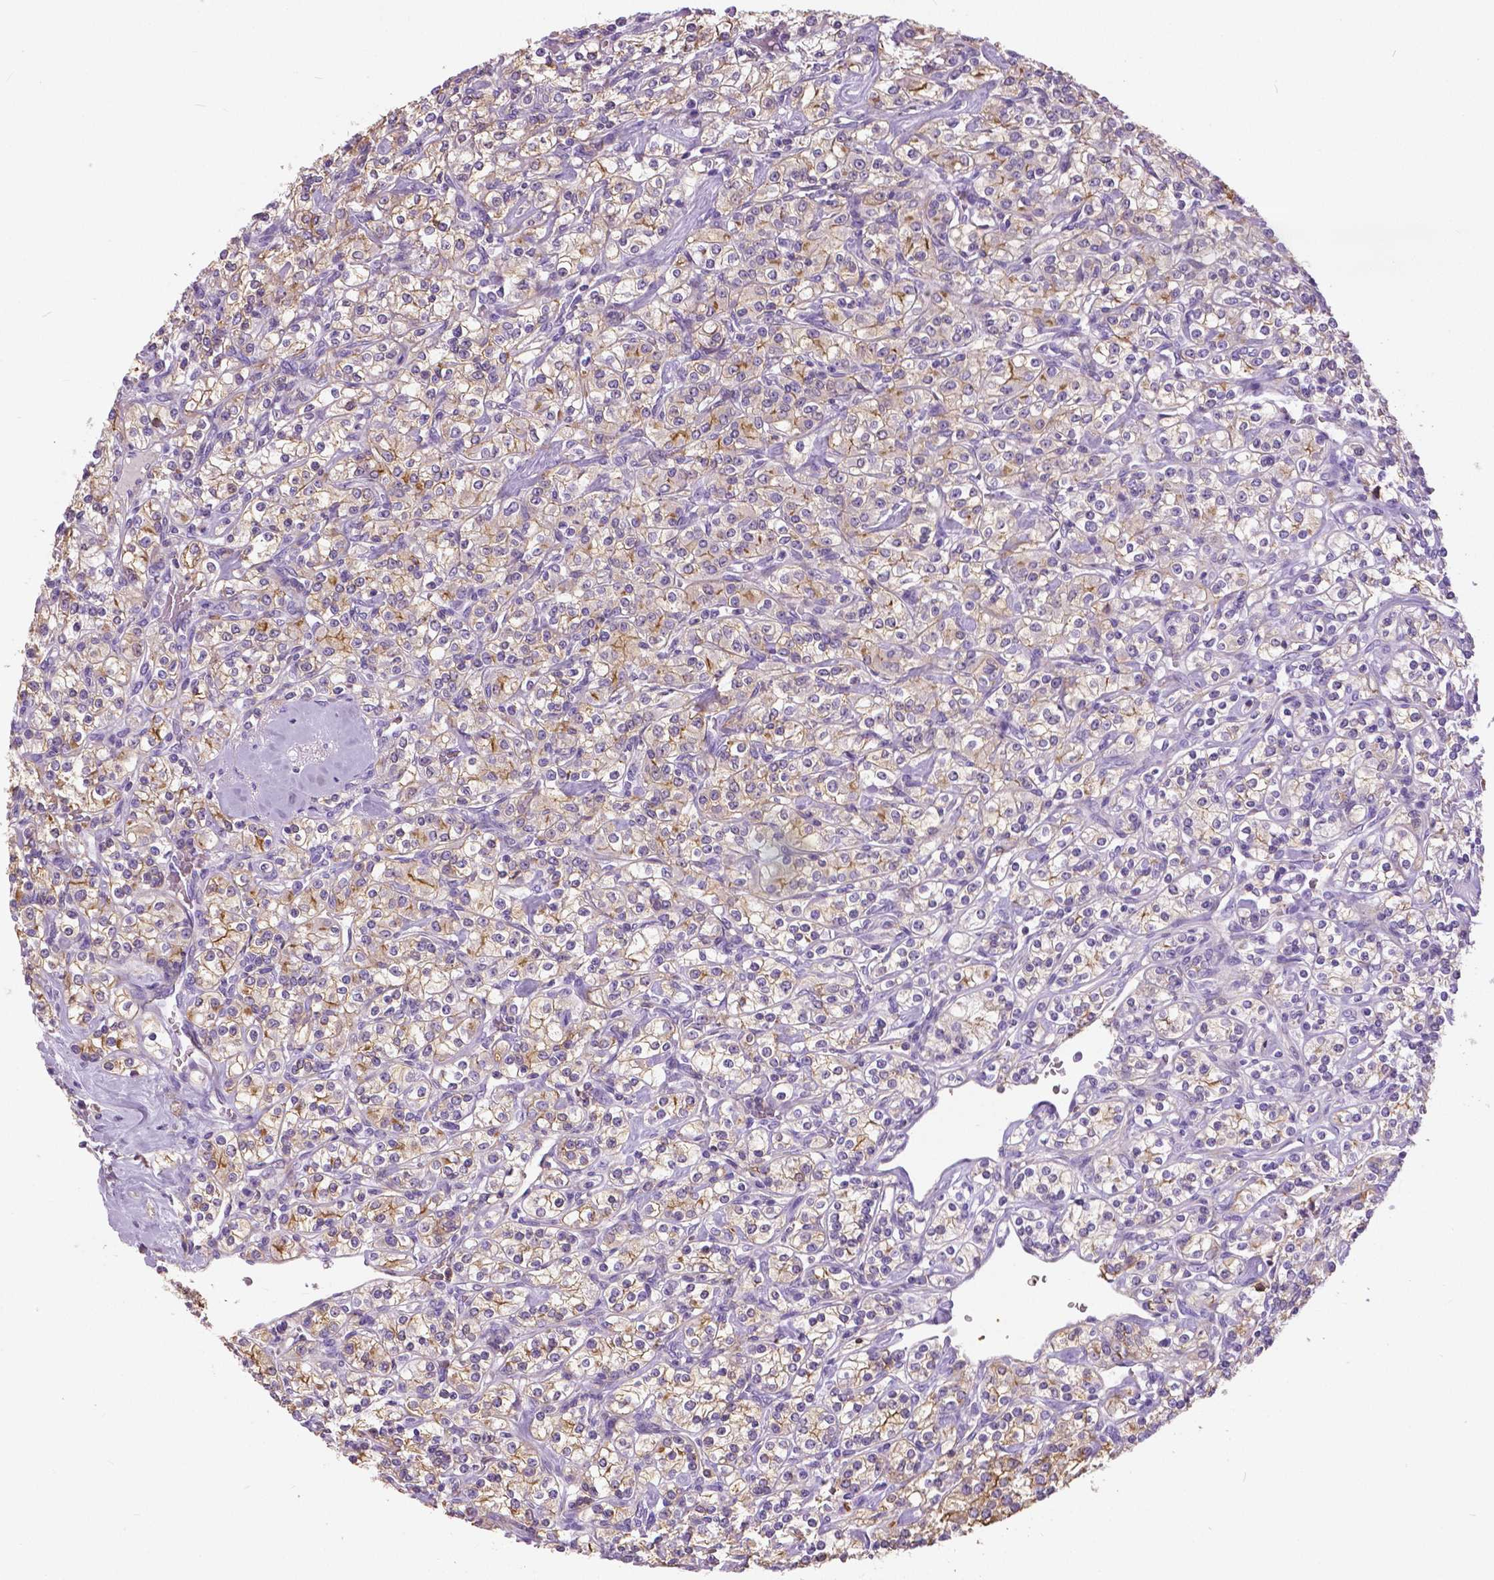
{"staining": {"intensity": "weak", "quantity": "25%-75%", "location": "cytoplasmic/membranous"}, "tissue": "renal cancer", "cell_type": "Tumor cells", "image_type": "cancer", "snomed": [{"axis": "morphology", "description": "Adenocarcinoma, NOS"}, {"axis": "topography", "description": "Kidney"}], "caption": "Protein staining reveals weak cytoplasmic/membranous staining in approximately 25%-75% of tumor cells in renal cancer (adenocarcinoma). The staining was performed using DAB to visualize the protein expression in brown, while the nuclei were stained in blue with hematoxylin (Magnification: 20x).", "gene": "ANXA13", "patient": {"sex": "male", "age": 77}}